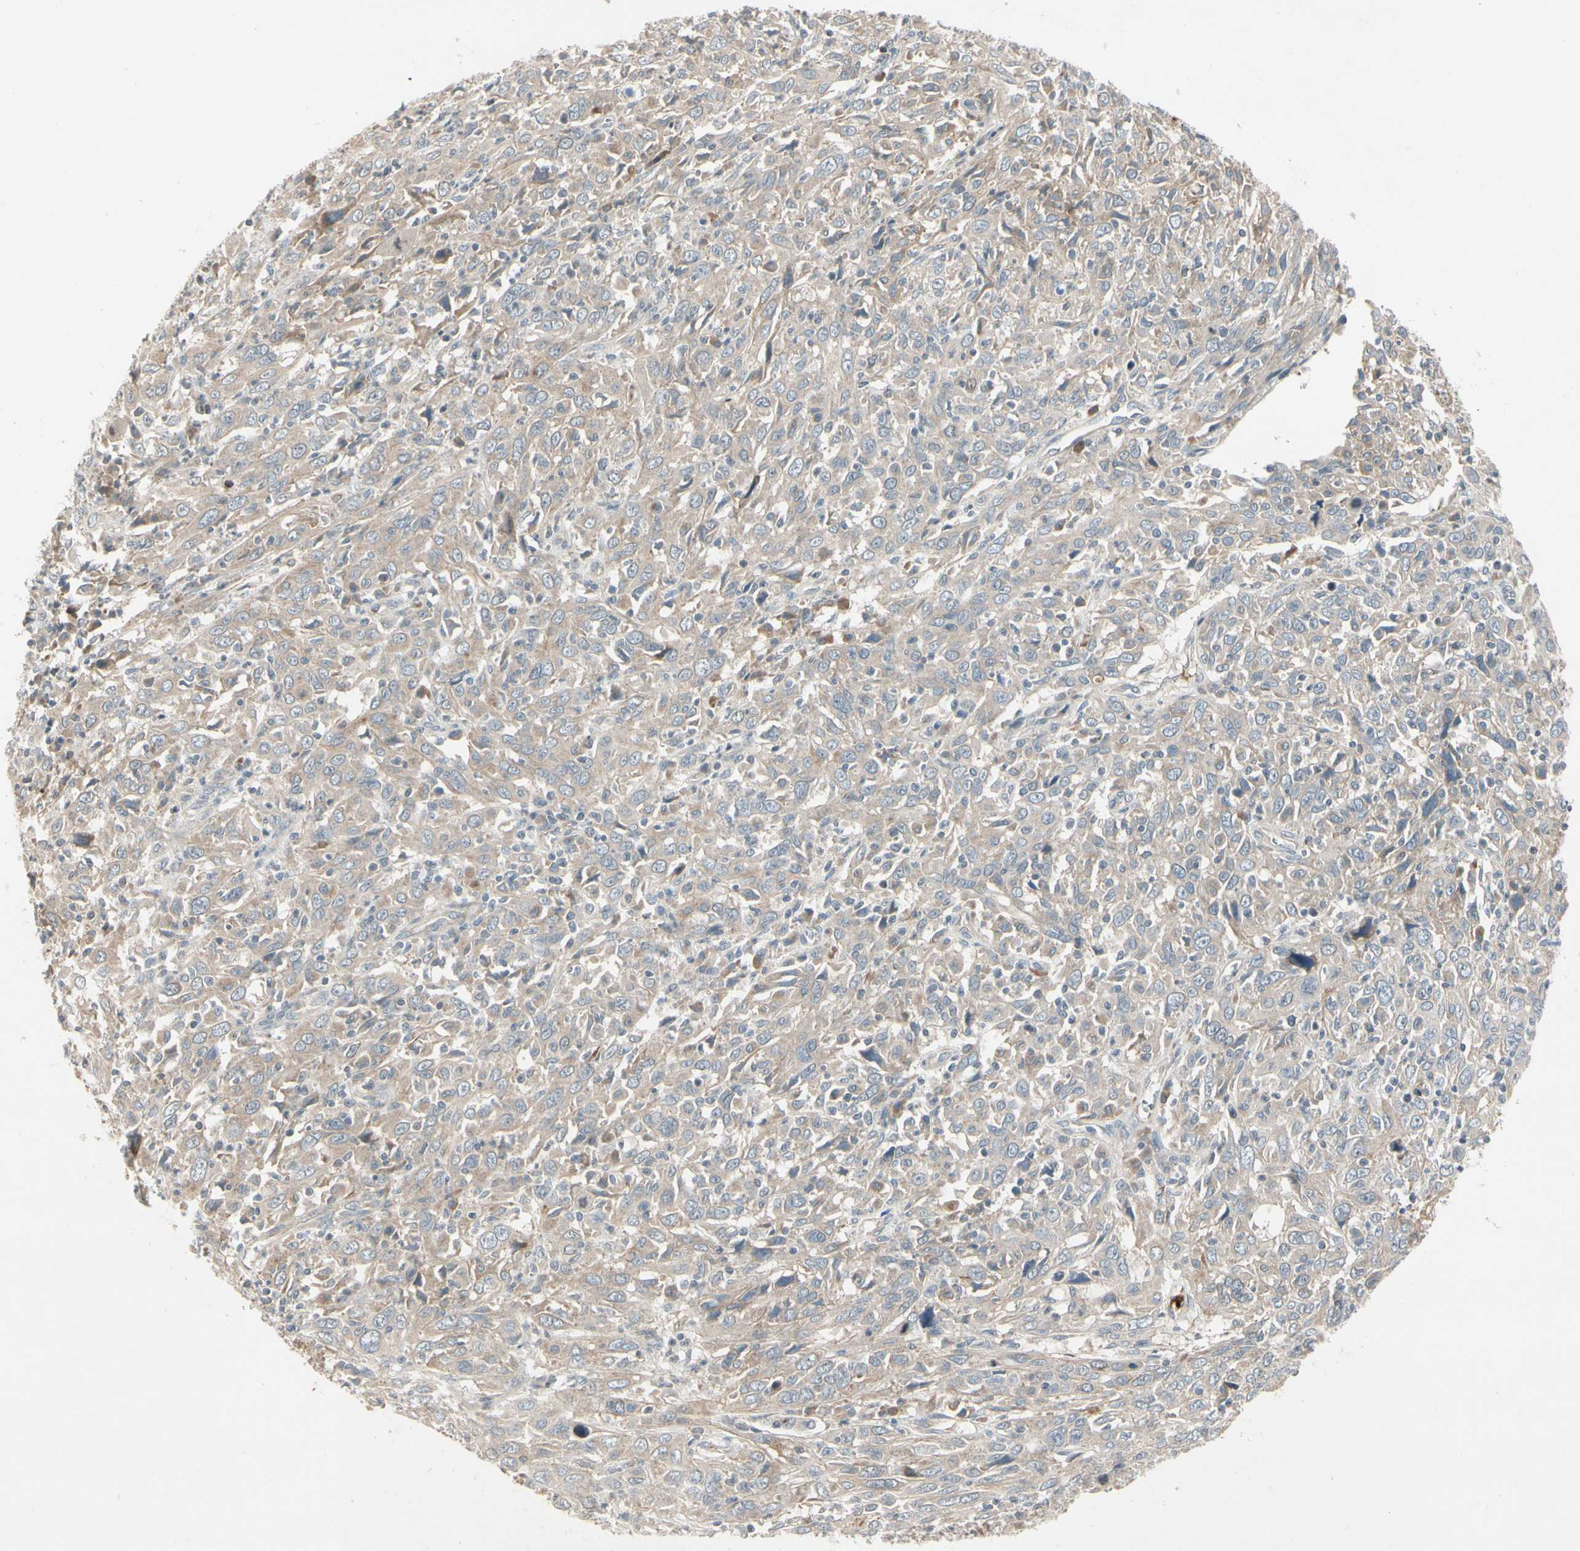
{"staining": {"intensity": "weak", "quantity": ">75%", "location": "cytoplasmic/membranous"}, "tissue": "cervical cancer", "cell_type": "Tumor cells", "image_type": "cancer", "snomed": [{"axis": "morphology", "description": "Squamous cell carcinoma, NOS"}, {"axis": "topography", "description": "Cervix"}], "caption": "IHC of human squamous cell carcinoma (cervical) exhibits low levels of weak cytoplasmic/membranous expression in approximately >75% of tumor cells.", "gene": "ICAM5", "patient": {"sex": "female", "age": 46}}